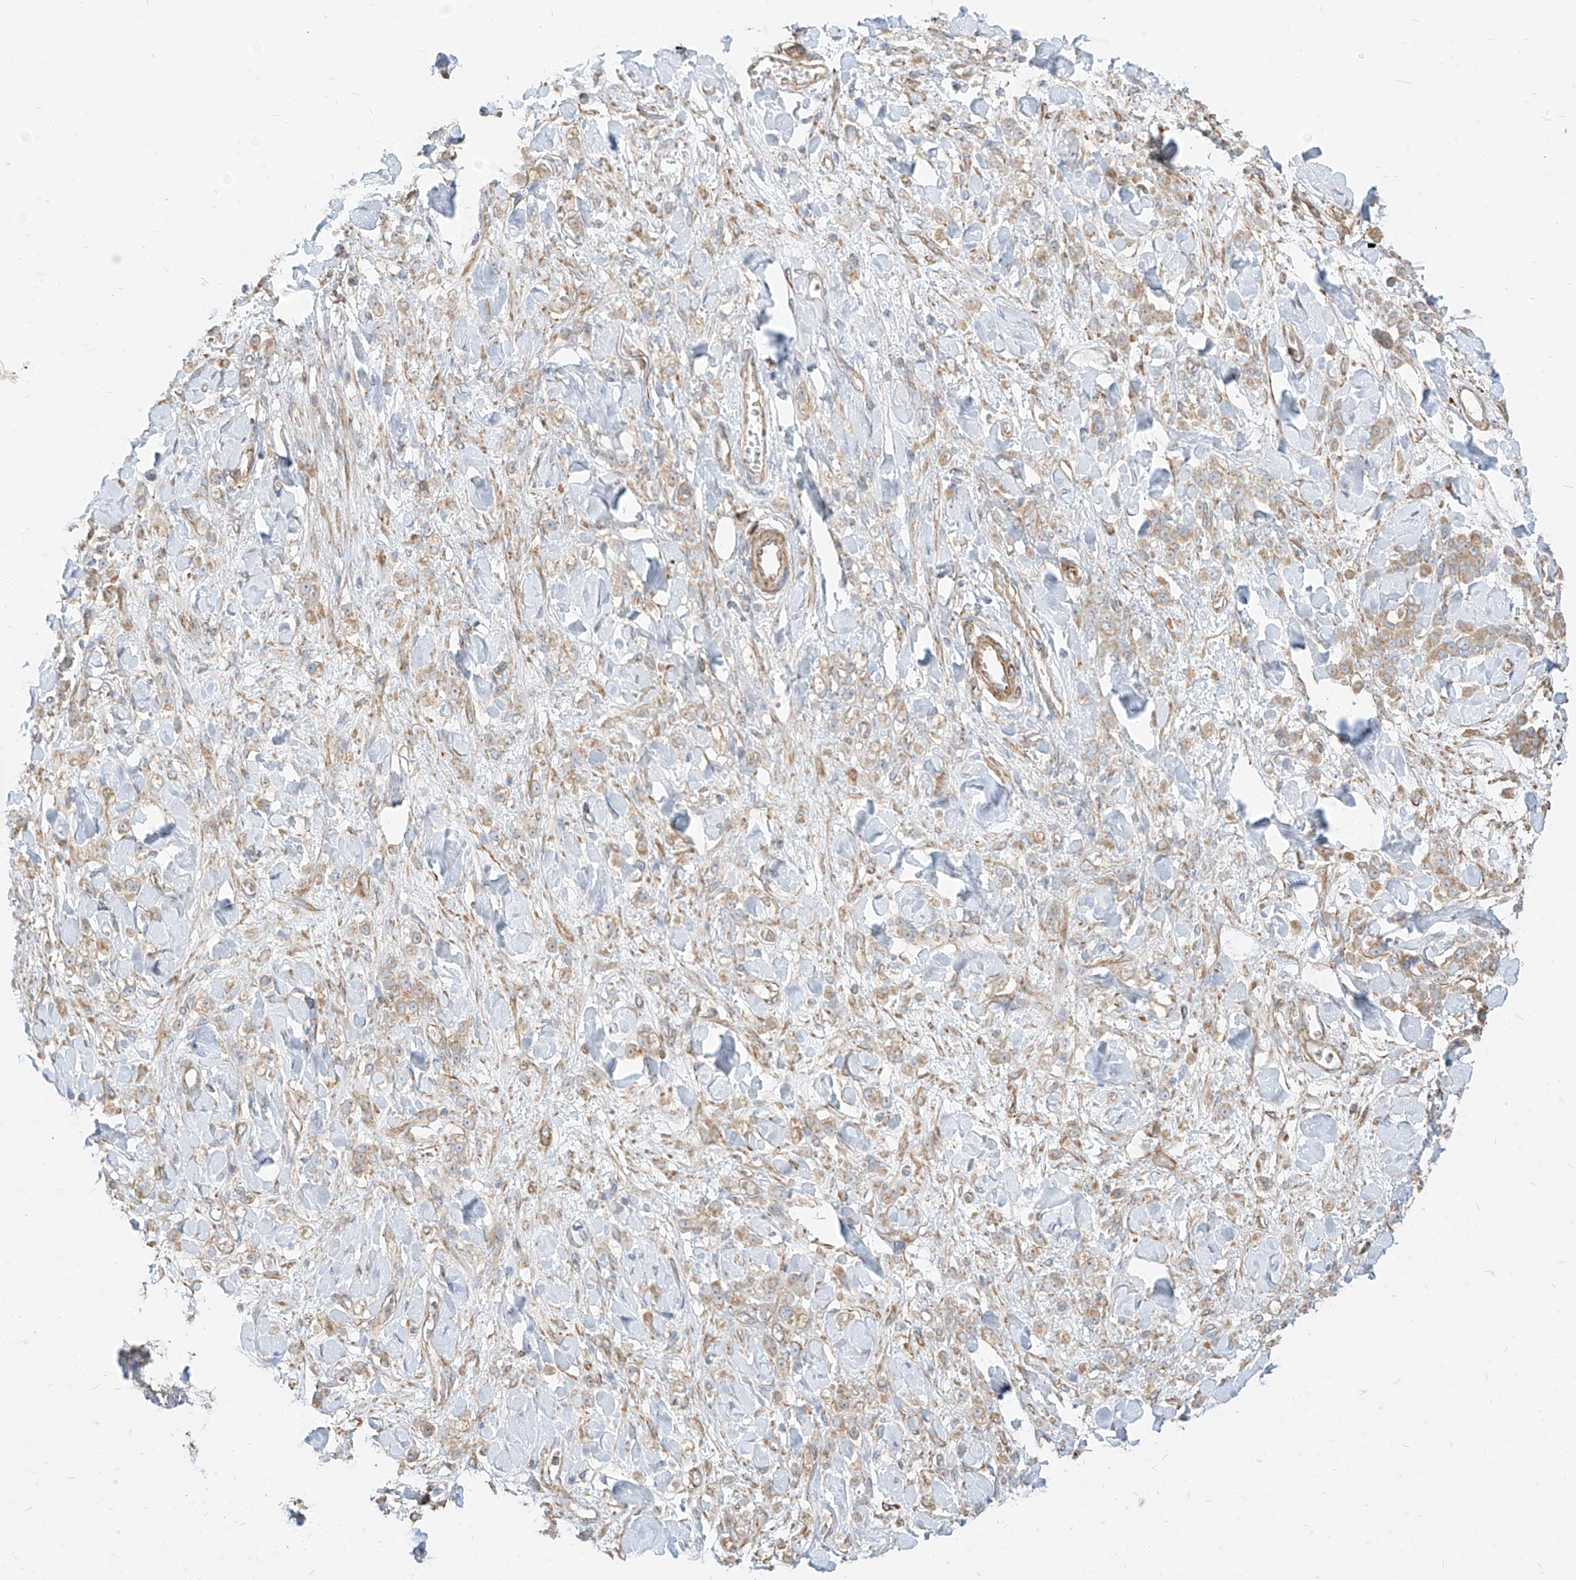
{"staining": {"intensity": "moderate", "quantity": ">75%", "location": "cytoplasmic/membranous"}, "tissue": "stomach cancer", "cell_type": "Tumor cells", "image_type": "cancer", "snomed": [{"axis": "morphology", "description": "Normal tissue, NOS"}, {"axis": "morphology", "description": "Adenocarcinoma, NOS"}, {"axis": "topography", "description": "Stomach"}], "caption": "Human stomach cancer (adenocarcinoma) stained with a brown dye displays moderate cytoplasmic/membranous positive staining in about >75% of tumor cells.", "gene": "PLCL1", "patient": {"sex": "male", "age": 82}}